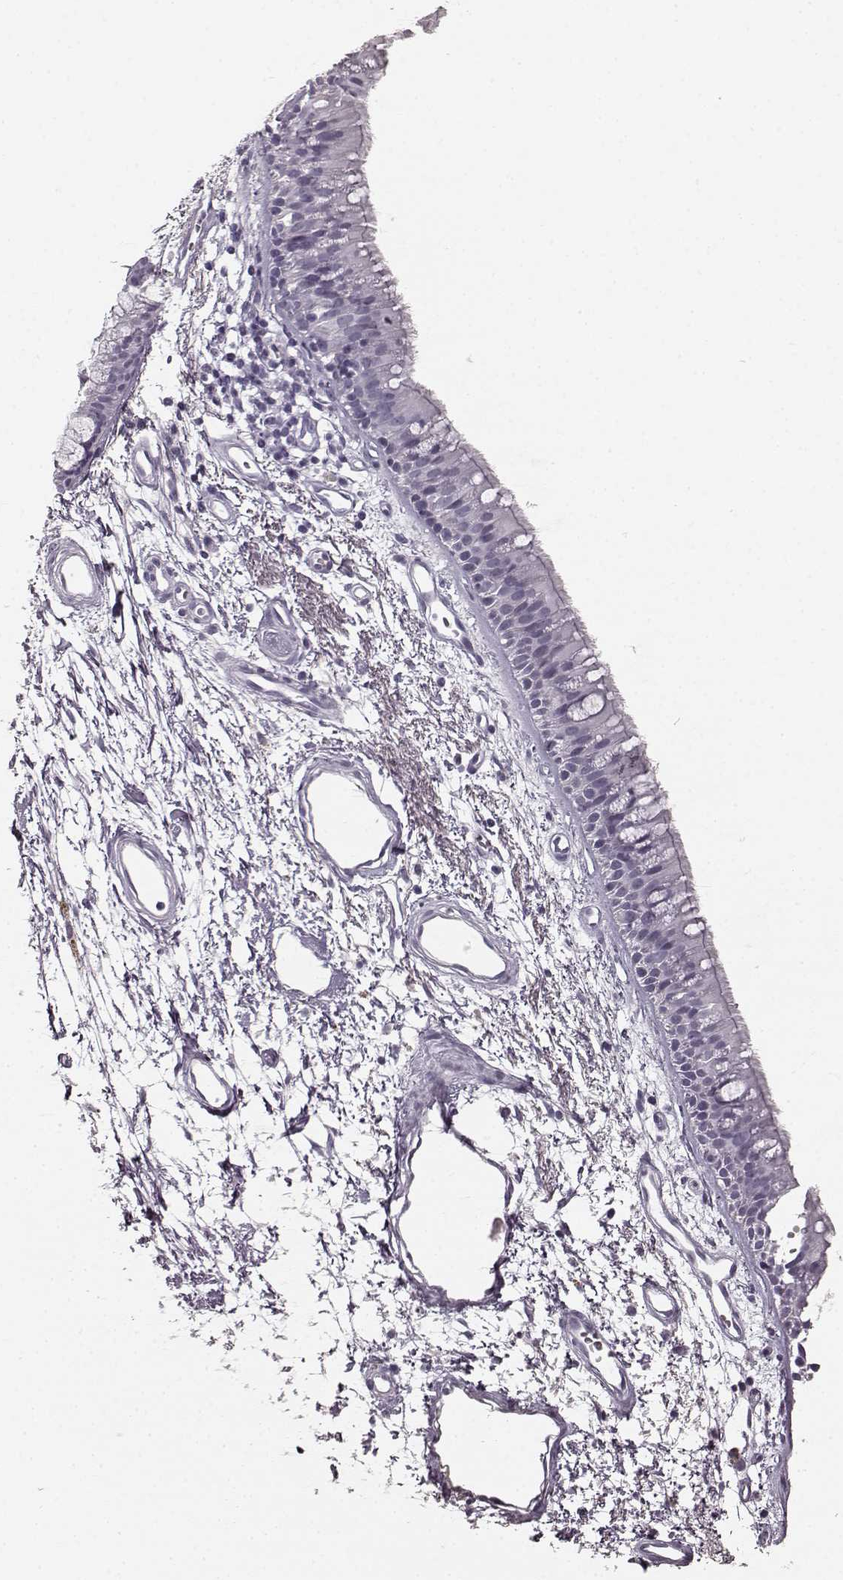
{"staining": {"intensity": "negative", "quantity": "none", "location": "none"}, "tissue": "bronchus", "cell_type": "Respiratory epithelial cells", "image_type": "normal", "snomed": [{"axis": "morphology", "description": "Normal tissue, NOS"}, {"axis": "morphology", "description": "Squamous cell carcinoma, NOS"}, {"axis": "topography", "description": "Cartilage tissue"}, {"axis": "topography", "description": "Bronchus"}, {"axis": "topography", "description": "Lung"}], "caption": "Immunohistochemistry (IHC) of unremarkable human bronchus demonstrates no positivity in respiratory epithelial cells.", "gene": "TMPRSS15", "patient": {"sex": "male", "age": 66}}